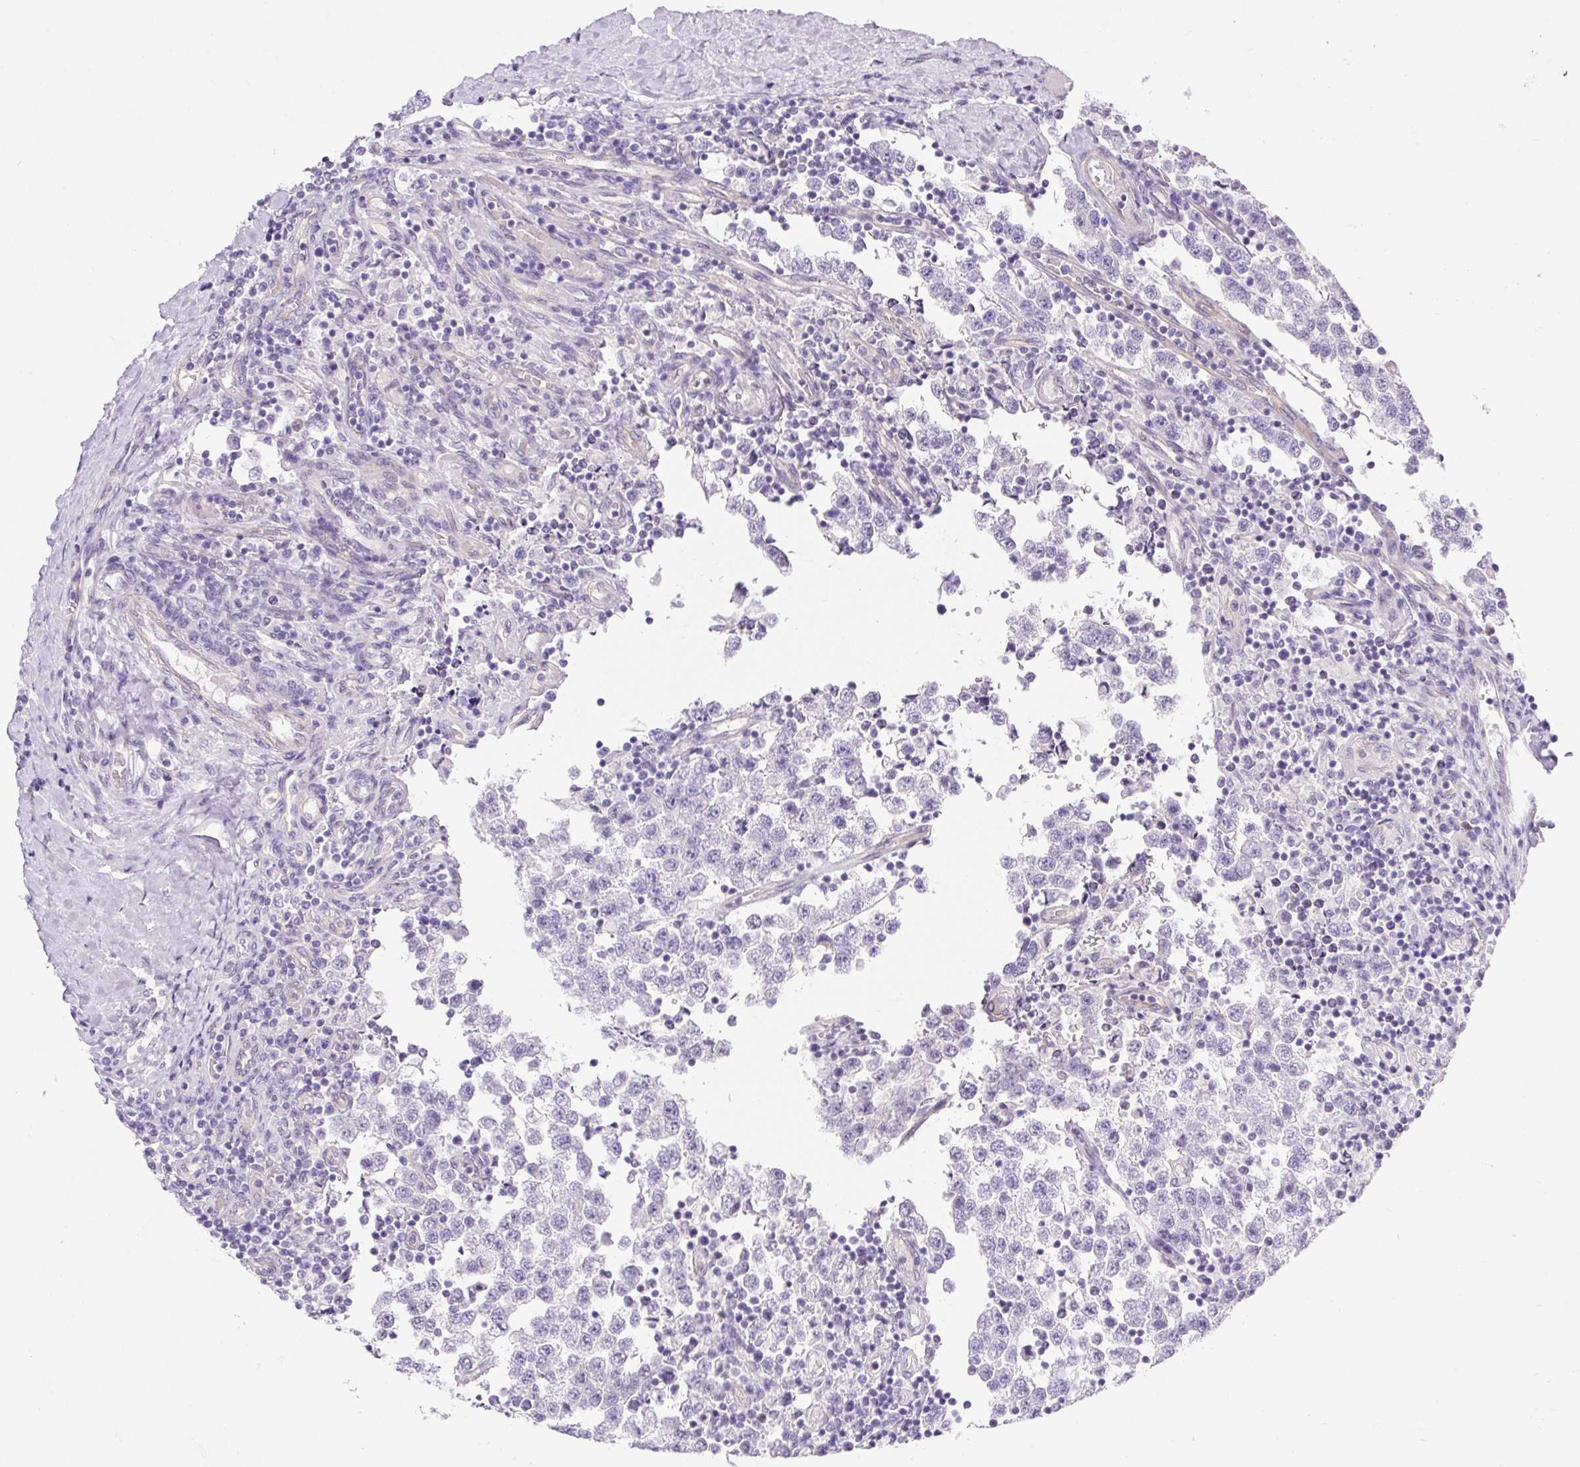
{"staining": {"intensity": "negative", "quantity": "none", "location": "none"}, "tissue": "testis cancer", "cell_type": "Tumor cells", "image_type": "cancer", "snomed": [{"axis": "morphology", "description": "Seminoma, NOS"}, {"axis": "topography", "description": "Testis"}], "caption": "High power microscopy micrograph of an immunohistochemistry (IHC) histopathology image of testis cancer, revealing no significant positivity in tumor cells.", "gene": "BCAS1", "patient": {"sex": "male", "age": 34}}